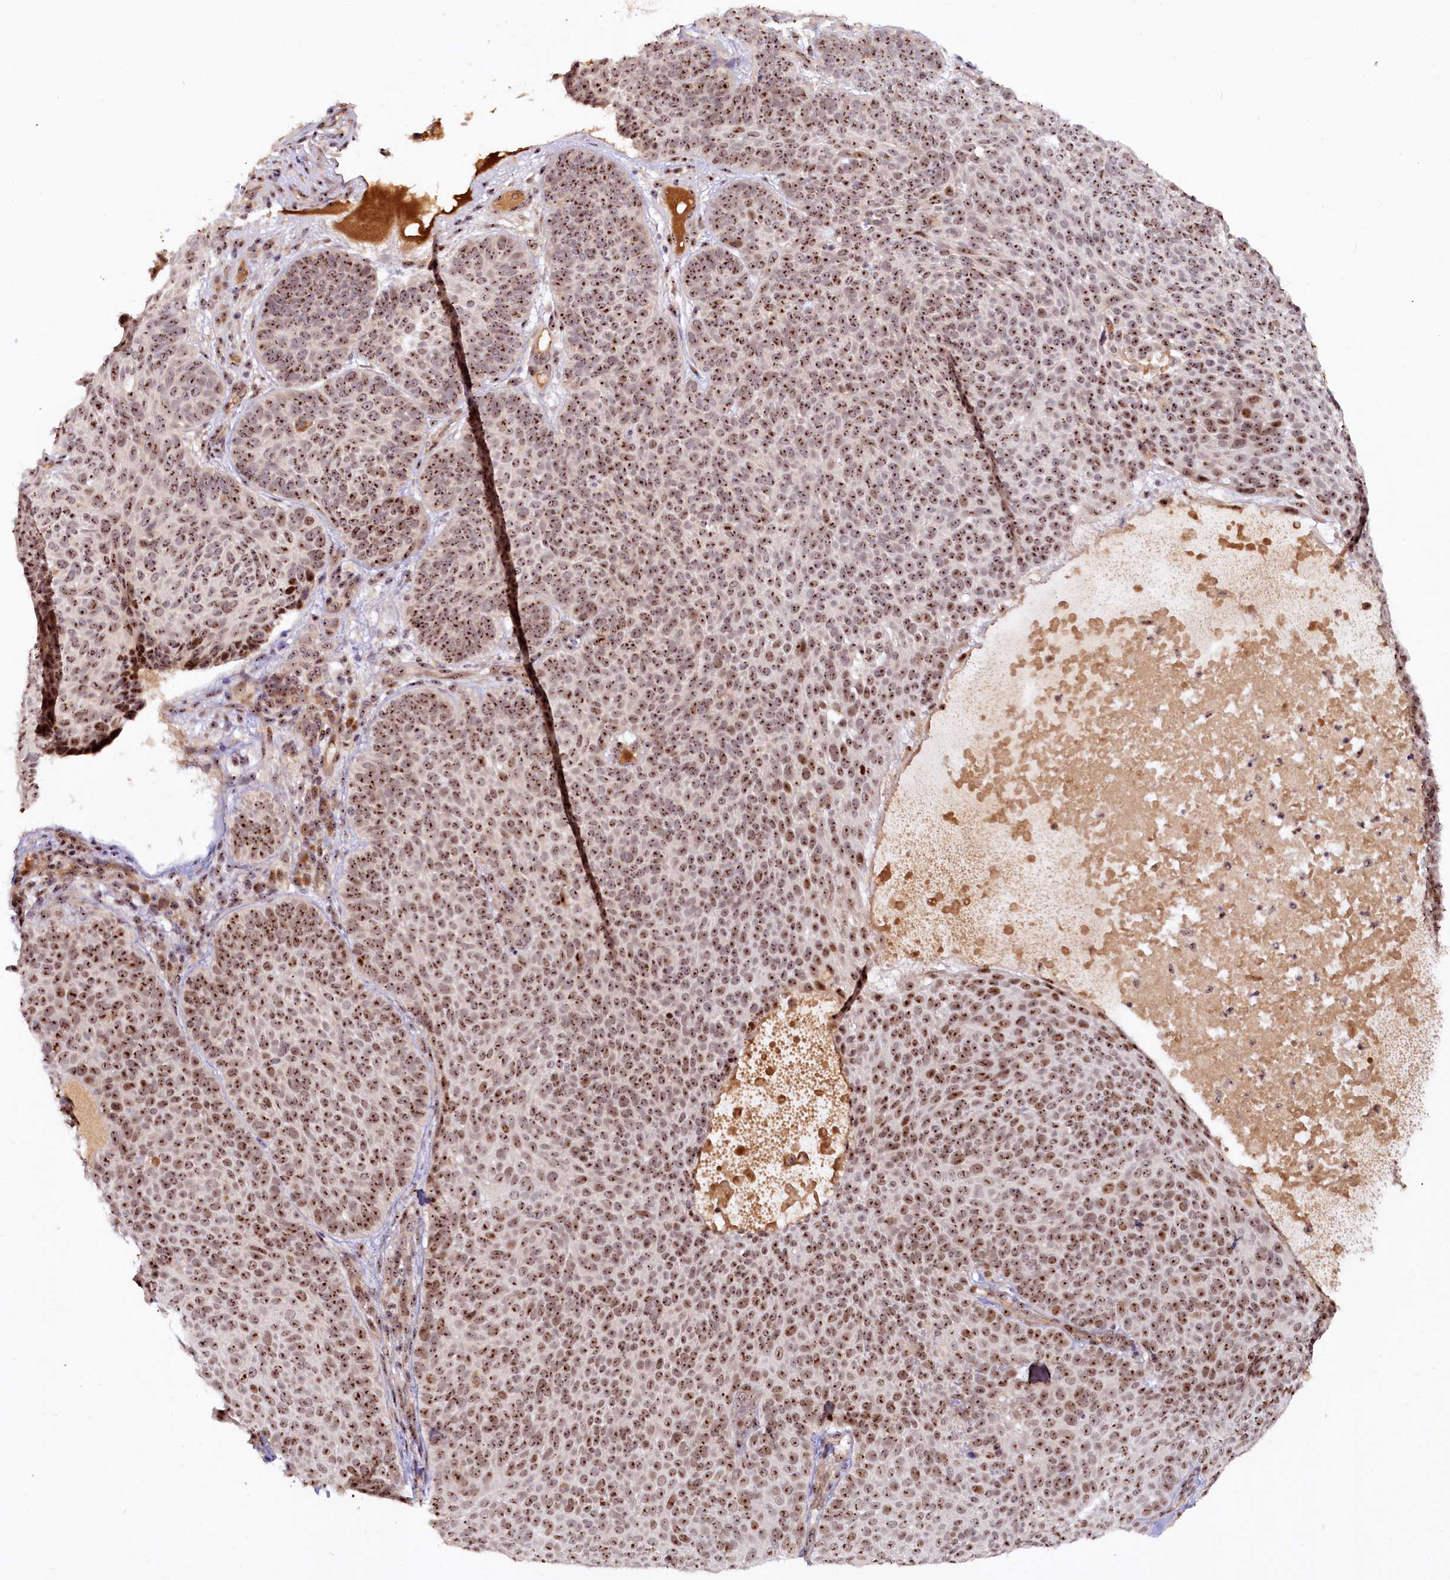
{"staining": {"intensity": "strong", "quantity": ">75%", "location": "nuclear"}, "tissue": "skin cancer", "cell_type": "Tumor cells", "image_type": "cancer", "snomed": [{"axis": "morphology", "description": "Basal cell carcinoma"}, {"axis": "topography", "description": "Skin"}], "caption": "Immunohistochemical staining of skin cancer (basal cell carcinoma) exhibits high levels of strong nuclear staining in approximately >75% of tumor cells. The staining is performed using DAB brown chromogen to label protein expression. The nuclei are counter-stained blue using hematoxylin.", "gene": "TCOF1", "patient": {"sex": "male", "age": 85}}